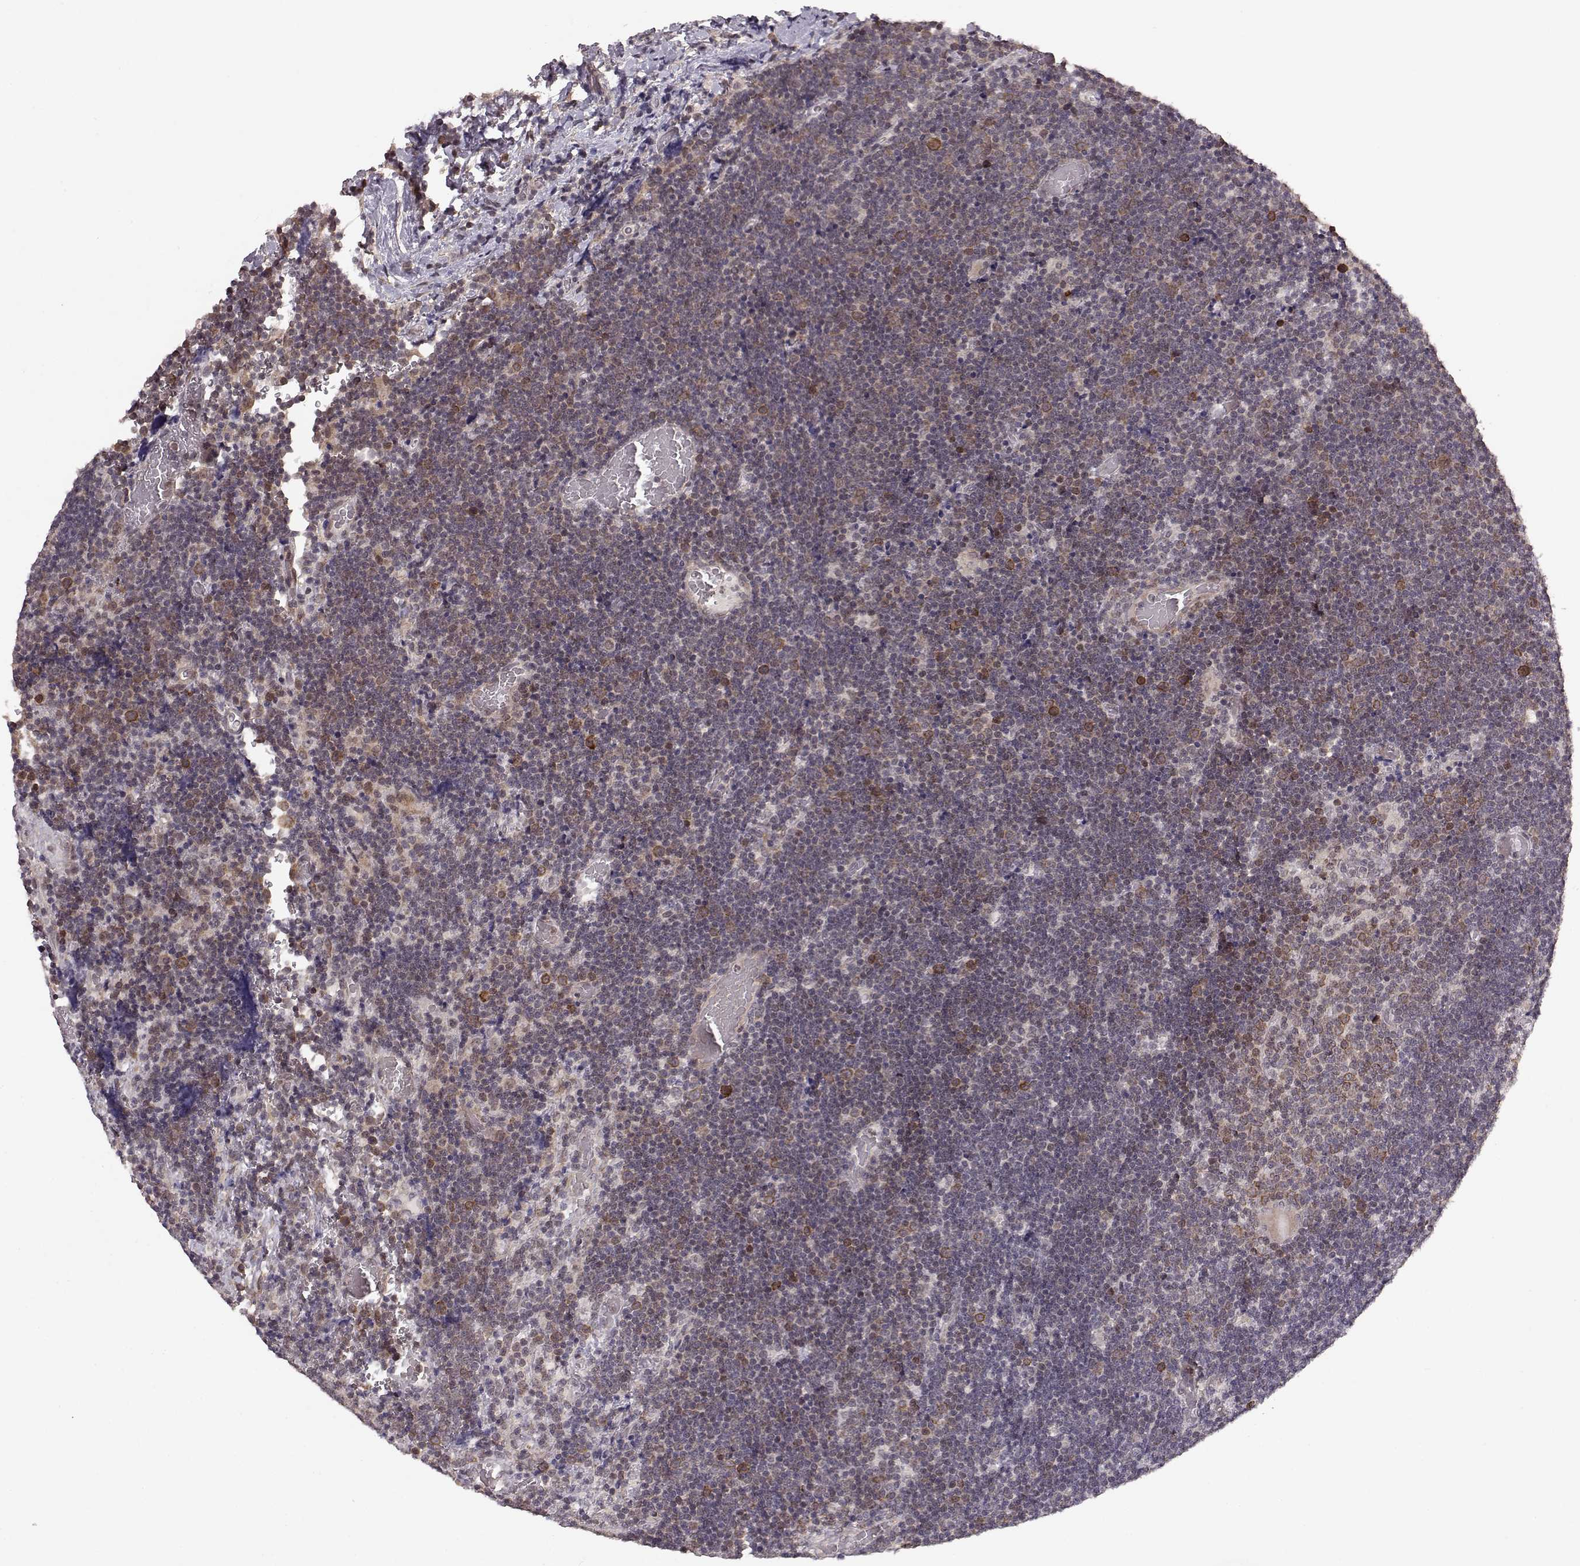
{"staining": {"intensity": "weak", "quantity": ">75%", "location": "cytoplasmic/membranous"}, "tissue": "lymphoma", "cell_type": "Tumor cells", "image_type": "cancer", "snomed": [{"axis": "morphology", "description": "Malignant lymphoma, non-Hodgkin's type, Low grade"}, {"axis": "topography", "description": "Brain"}], "caption": "Human low-grade malignant lymphoma, non-Hodgkin's type stained with a protein marker displays weak staining in tumor cells.", "gene": "ELOVL5", "patient": {"sex": "female", "age": 66}}